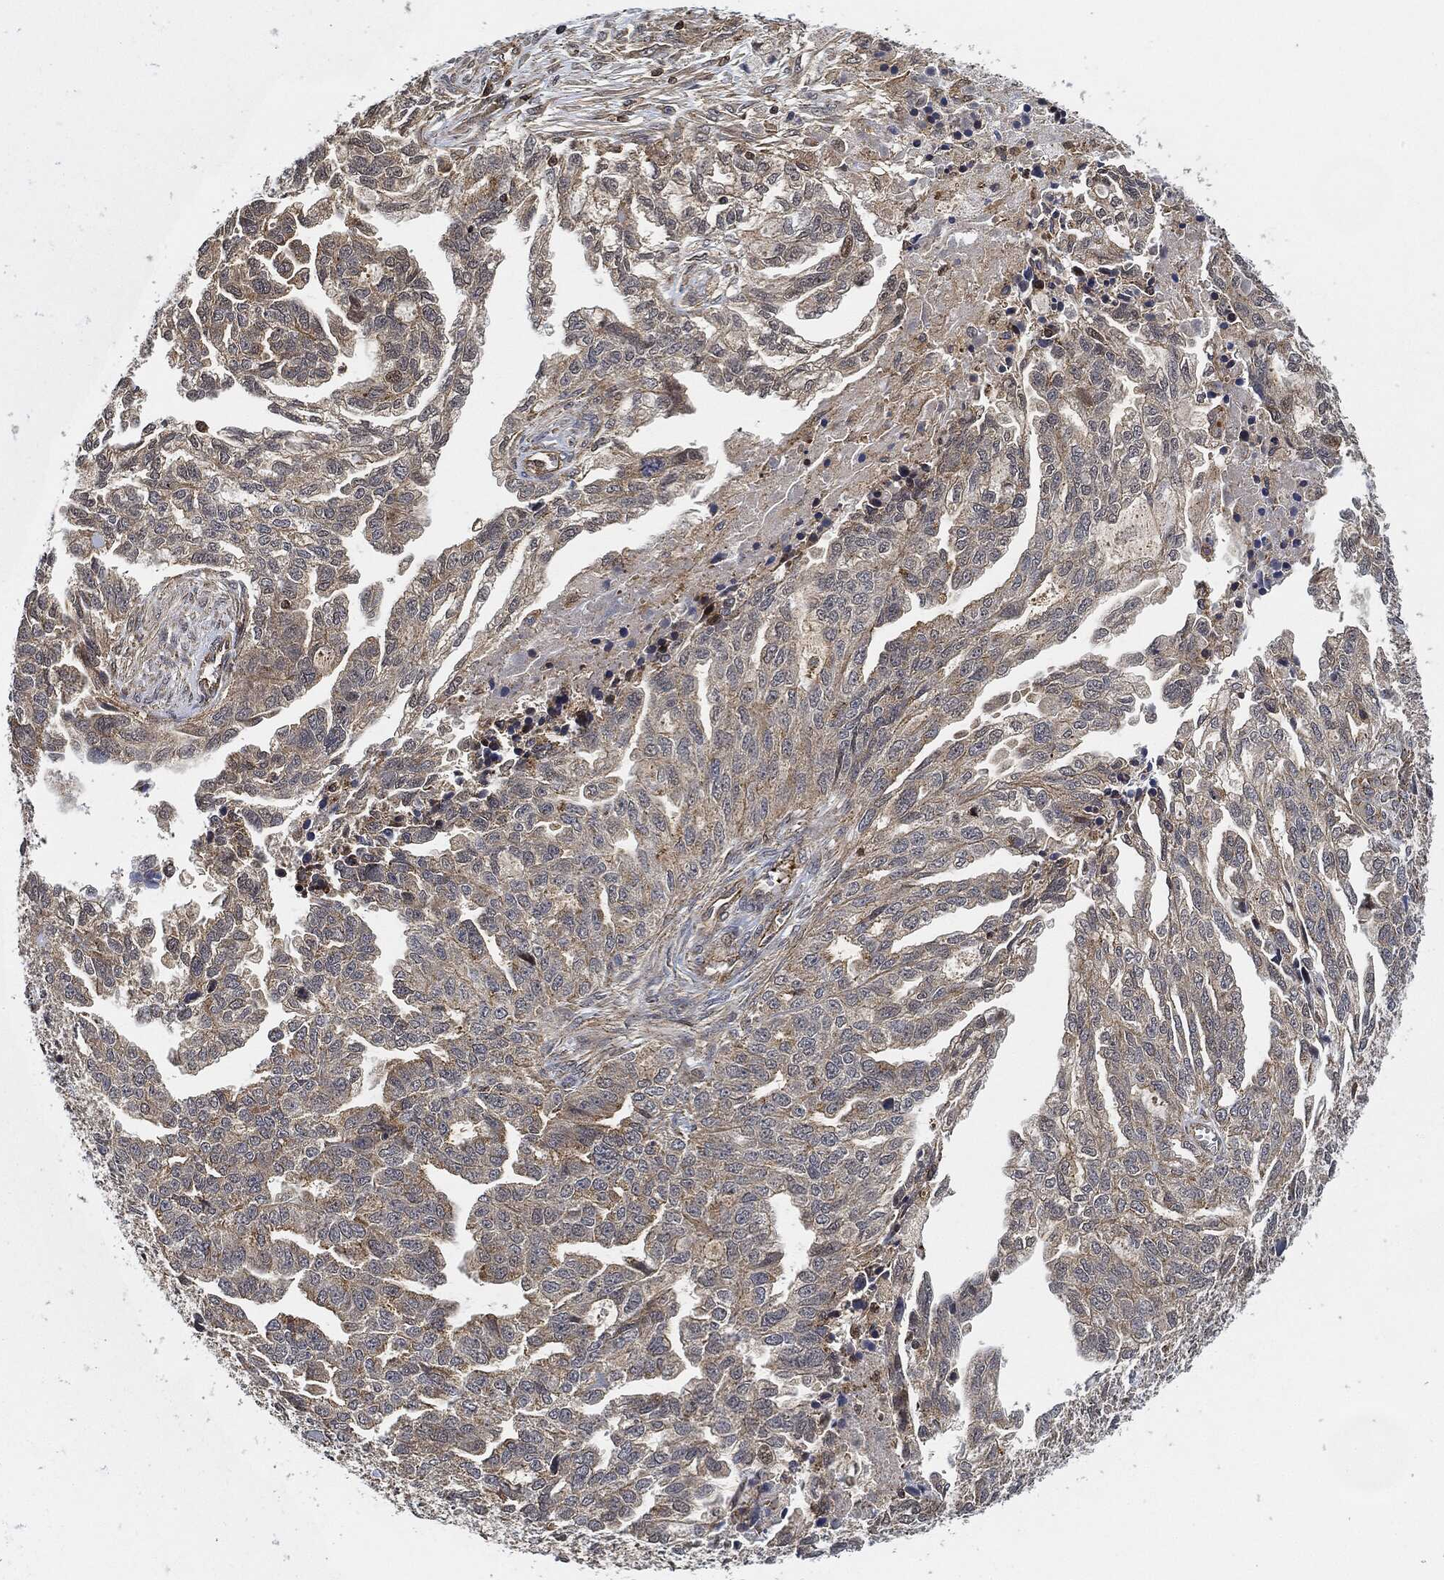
{"staining": {"intensity": "moderate", "quantity": "<25%", "location": "cytoplasmic/membranous"}, "tissue": "ovarian cancer", "cell_type": "Tumor cells", "image_type": "cancer", "snomed": [{"axis": "morphology", "description": "Cystadenocarcinoma, serous, NOS"}, {"axis": "topography", "description": "Ovary"}], "caption": "Ovarian cancer was stained to show a protein in brown. There is low levels of moderate cytoplasmic/membranous positivity in about <25% of tumor cells.", "gene": "MAP3K3", "patient": {"sex": "female", "age": 51}}